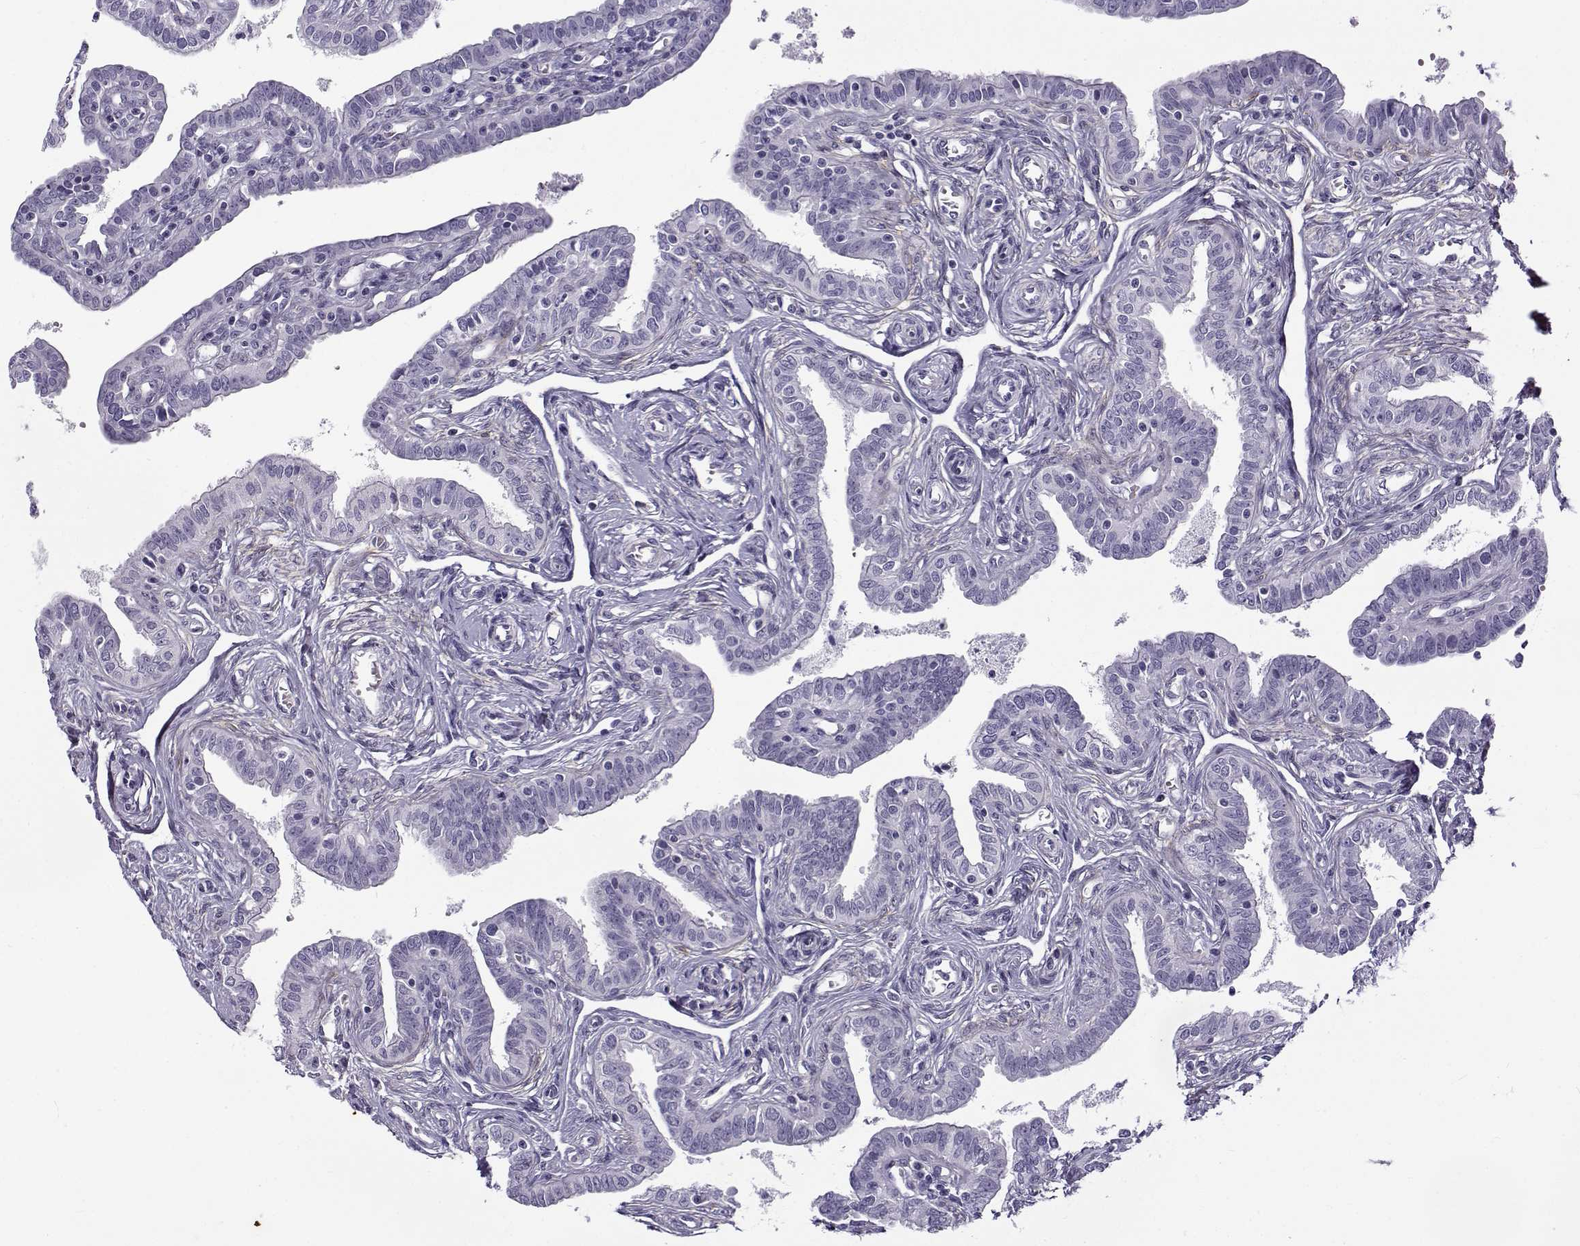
{"staining": {"intensity": "negative", "quantity": "none", "location": "none"}, "tissue": "fallopian tube", "cell_type": "Glandular cells", "image_type": "normal", "snomed": [{"axis": "morphology", "description": "Normal tissue, NOS"}, {"axis": "morphology", "description": "Carcinoma, endometroid"}, {"axis": "topography", "description": "Fallopian tube"}, {"axis": "topography", "description": "Ovary"}], "caption": "An immunohistochemistry (IHC) micrograph of unremarkable fallopian tube is shown. There is no staining in glandular cells of fallopian tube. (DAB (3,3'-diaminobenzidine) immunohistochemistry with hematoxylin counter stain).", "gene": "GTSF1L", "patient": {"sex": "female", "age": 42}}